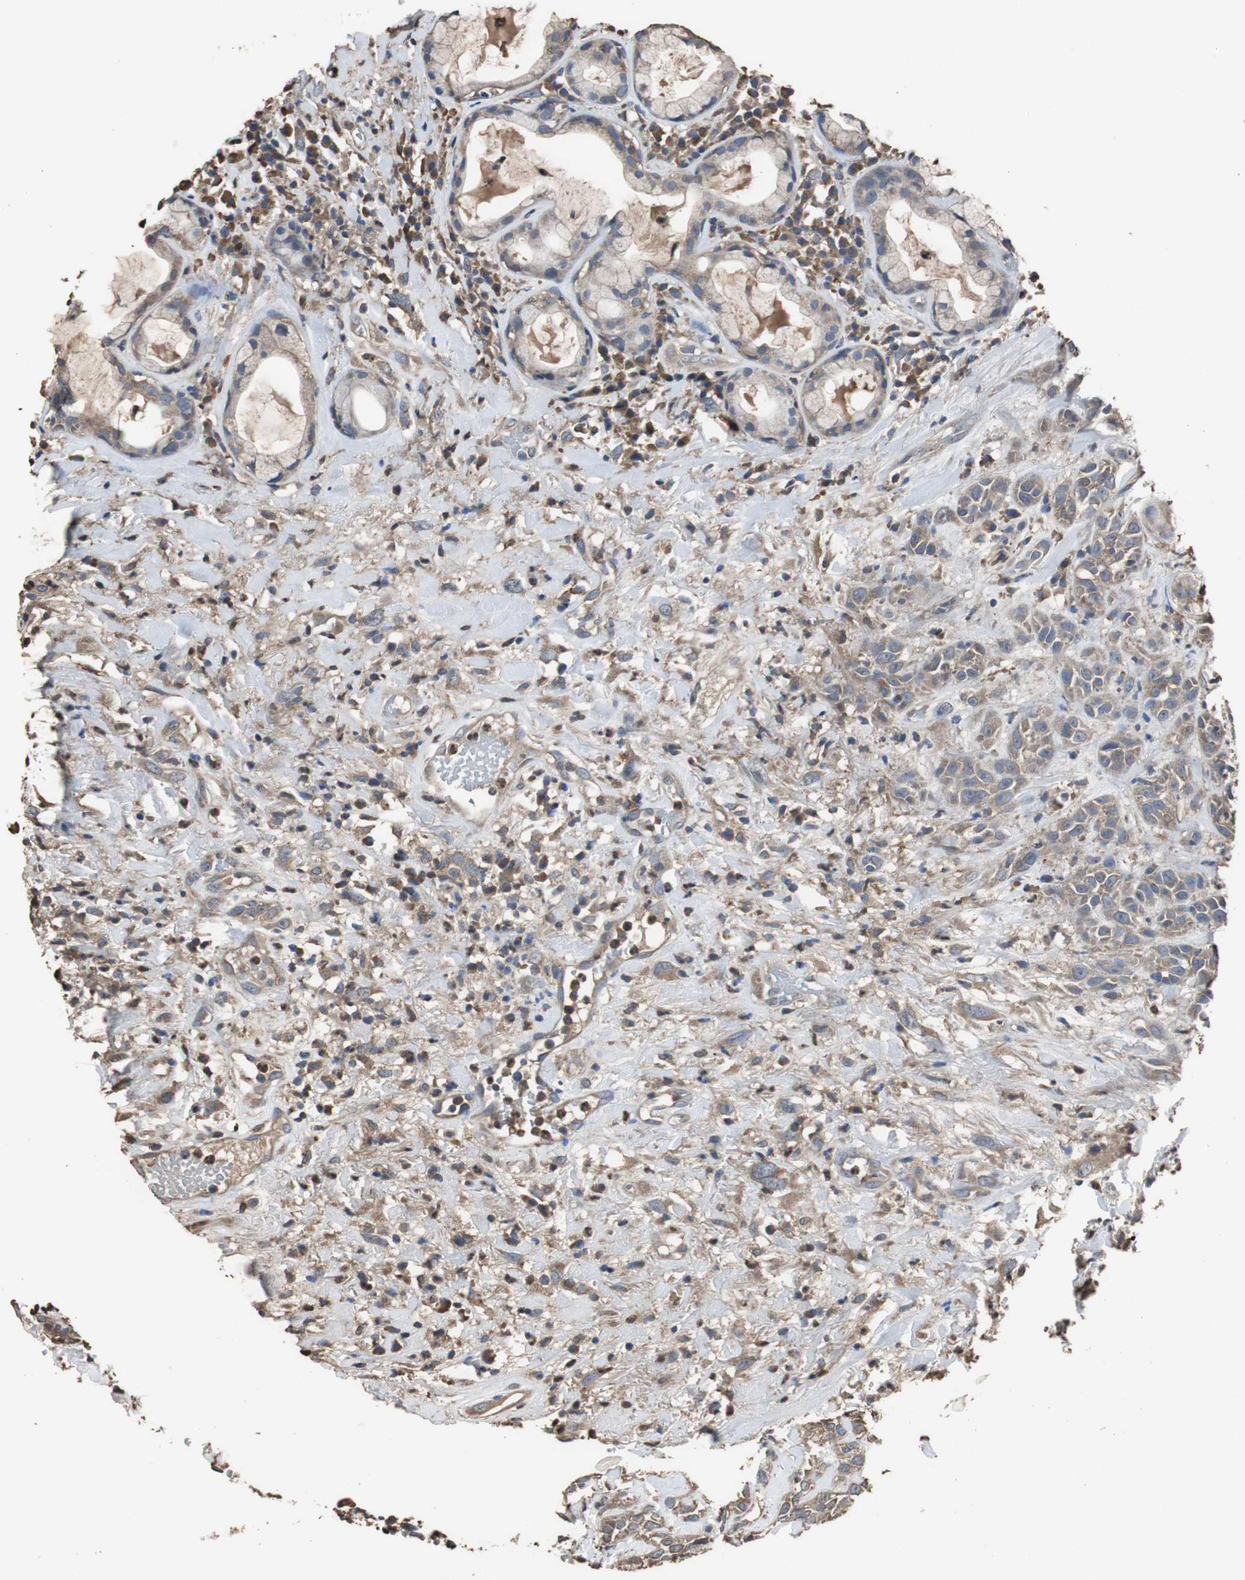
{"staining": {"intensity": "weak", "quantity": ">75%", "location": "cytoplasmic/membranous"}, "tissue": "head and neck cancer", "cell_type": "Tumor cells", "image_type": "cancer", "snomed": [{"axis": "morphology", "description": "Squamous cell carcinoma, NOS"}, {"axis": "topography", "description": "Head-Neck"}], "caption": "Head and neck cancer (squamous cell carcinoma) was stained to show a protein in brown. There is low levels of weak cytoplasmic/membranous positivity in approximately >75% of tumor cells. The staining is performed using DAB (3,3'-diaminobenzidine) brown chromogen to label protein expression. The nuclei are counter-stained blue using hematoxylin.", "gene": "SCIMP", "patient": {"sex": "male", "age": 62}}